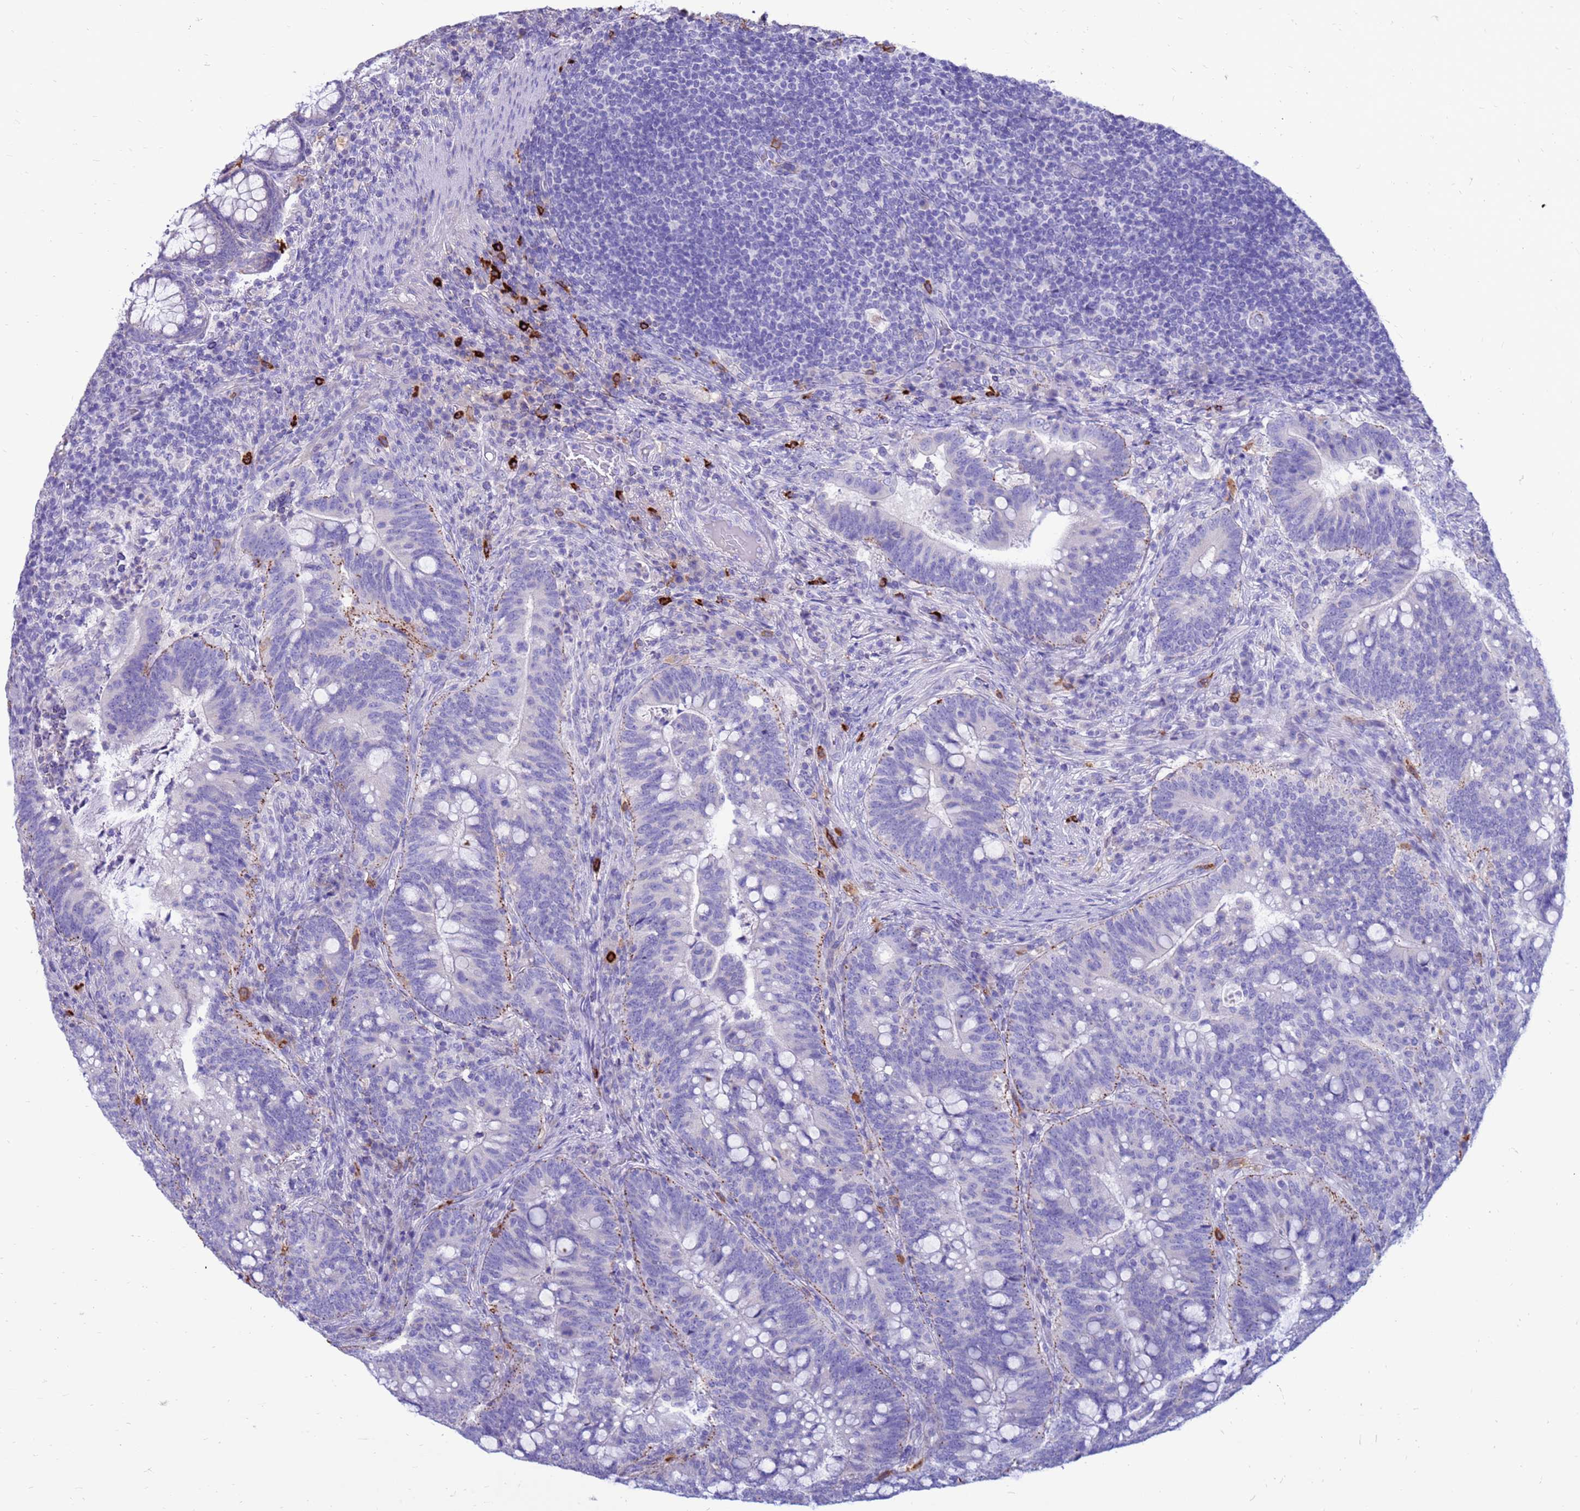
{"staining": {"intensity": "moderate", "quantity": "<25%", "location": "cytoplasmic/membranous"}, "tissue": "colorectal cancer", "cell_type": "Tumor cells", "image_type": "cancer", "snomed": [{"axis": "morphology", "description": "Normal tissue, NOS"}, {"axis": "morphology", "description": "Adenocarcinoma, NOS"}, {"axis": "topography", "description": "Colon"}], "caption": "Moderate cytoplasmic/membranous staining for a protein is appreciated in approximately <25% of tumor cells of adenocarcinoma (colorectal) using immunohistochemistry.", "gene": "PDE10A", "patient": {"sex": "female", "age": 66}}